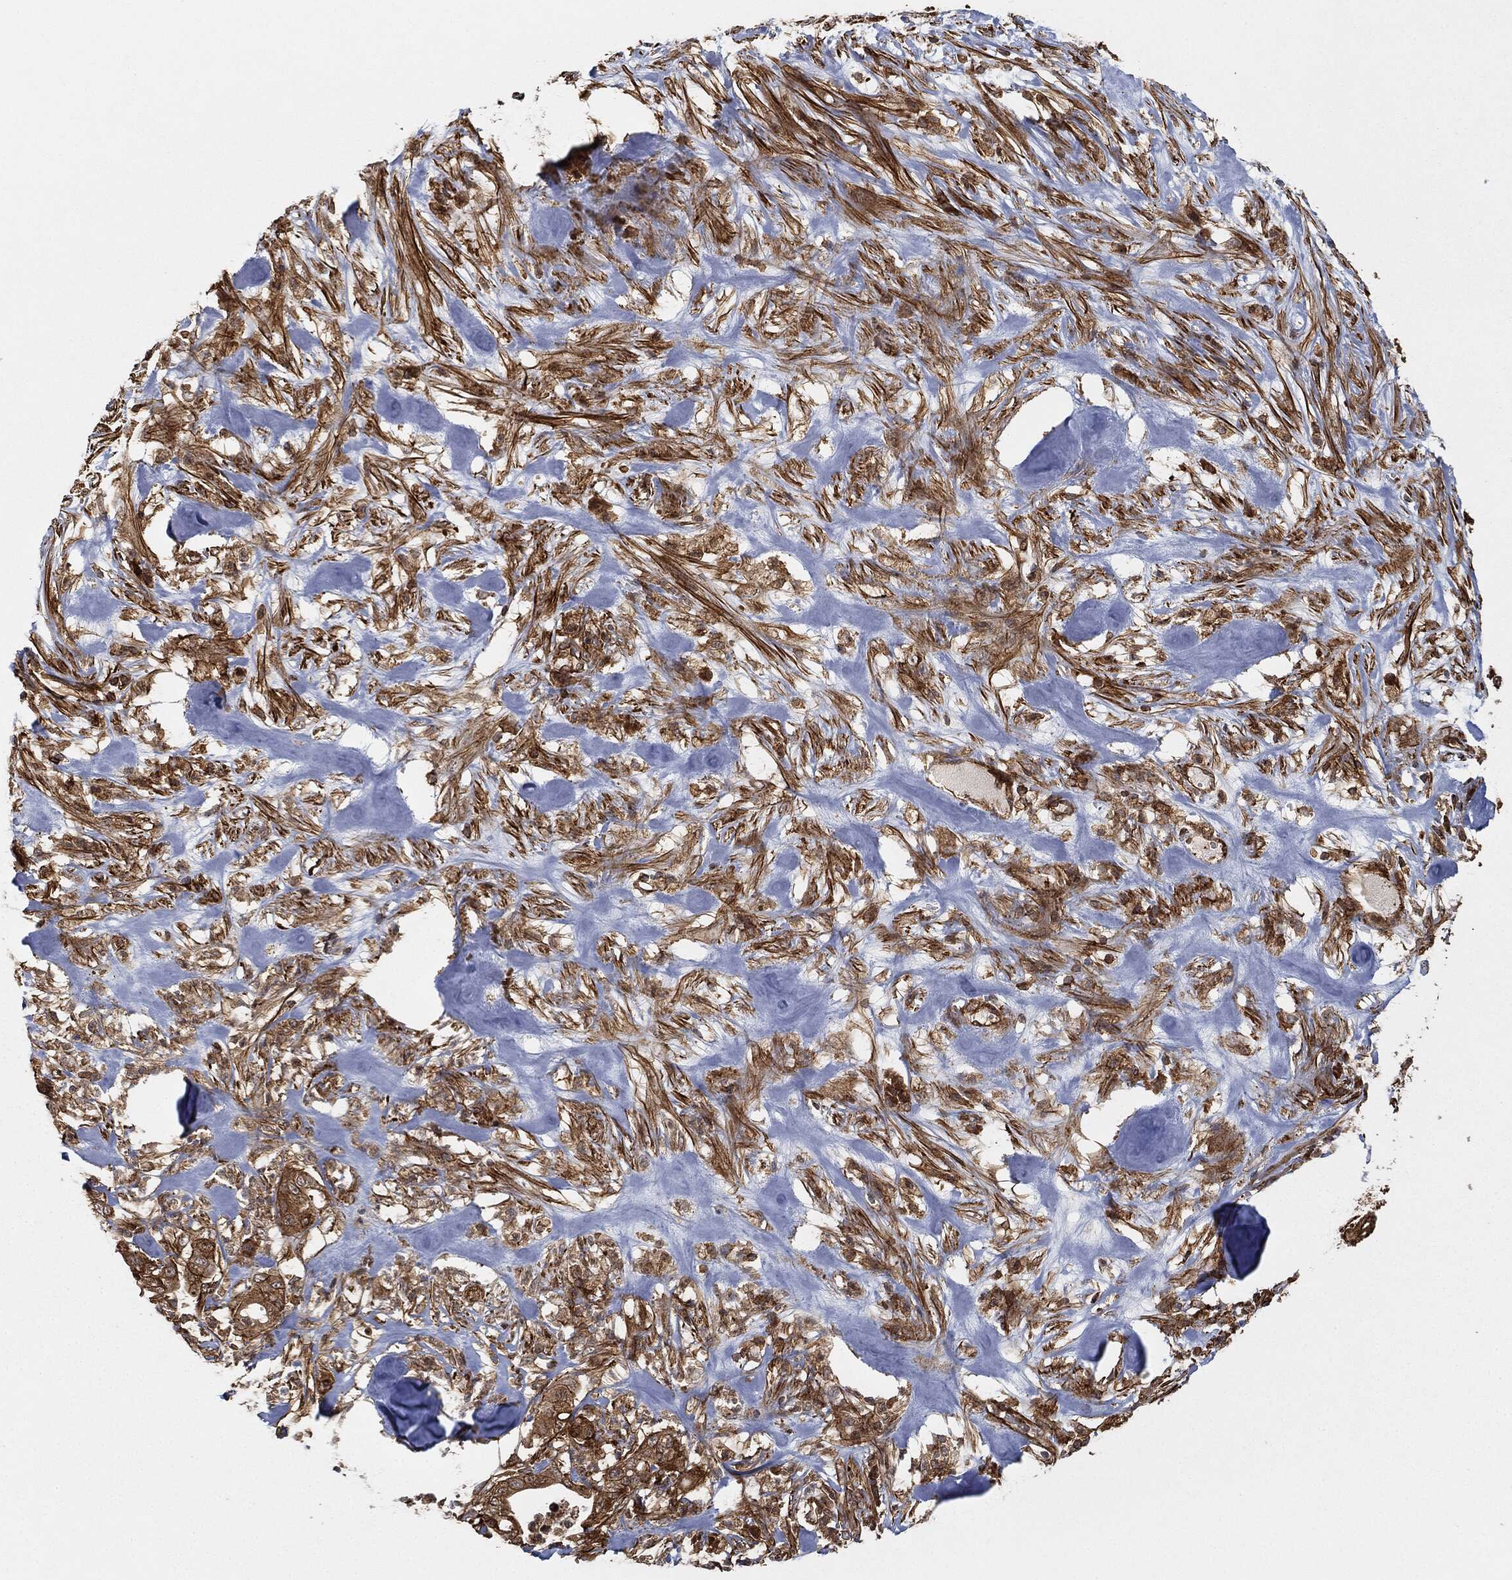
{"staining": {"intensity": "strong", "quantity": ">75%", "location": "cytoplasmic/membranous"}, "tissue": "pancreatic cancer", "cell_type": "Tumor cells", "image_type": "cancer", "snomed": [{"axis": "morphology", "description": "Adenocarcinoma, NOS"}, {"axis": "topography", "description": "Pancreas"}], "caption": "Pancreatic adenocarcinoma stained with a brown dye demonstrates strong cytoplasmic/membranous positive positivity in about >75% of tumor cells.", "gene": "TPT1", "patient": {"sex": "male", "age": 71}}